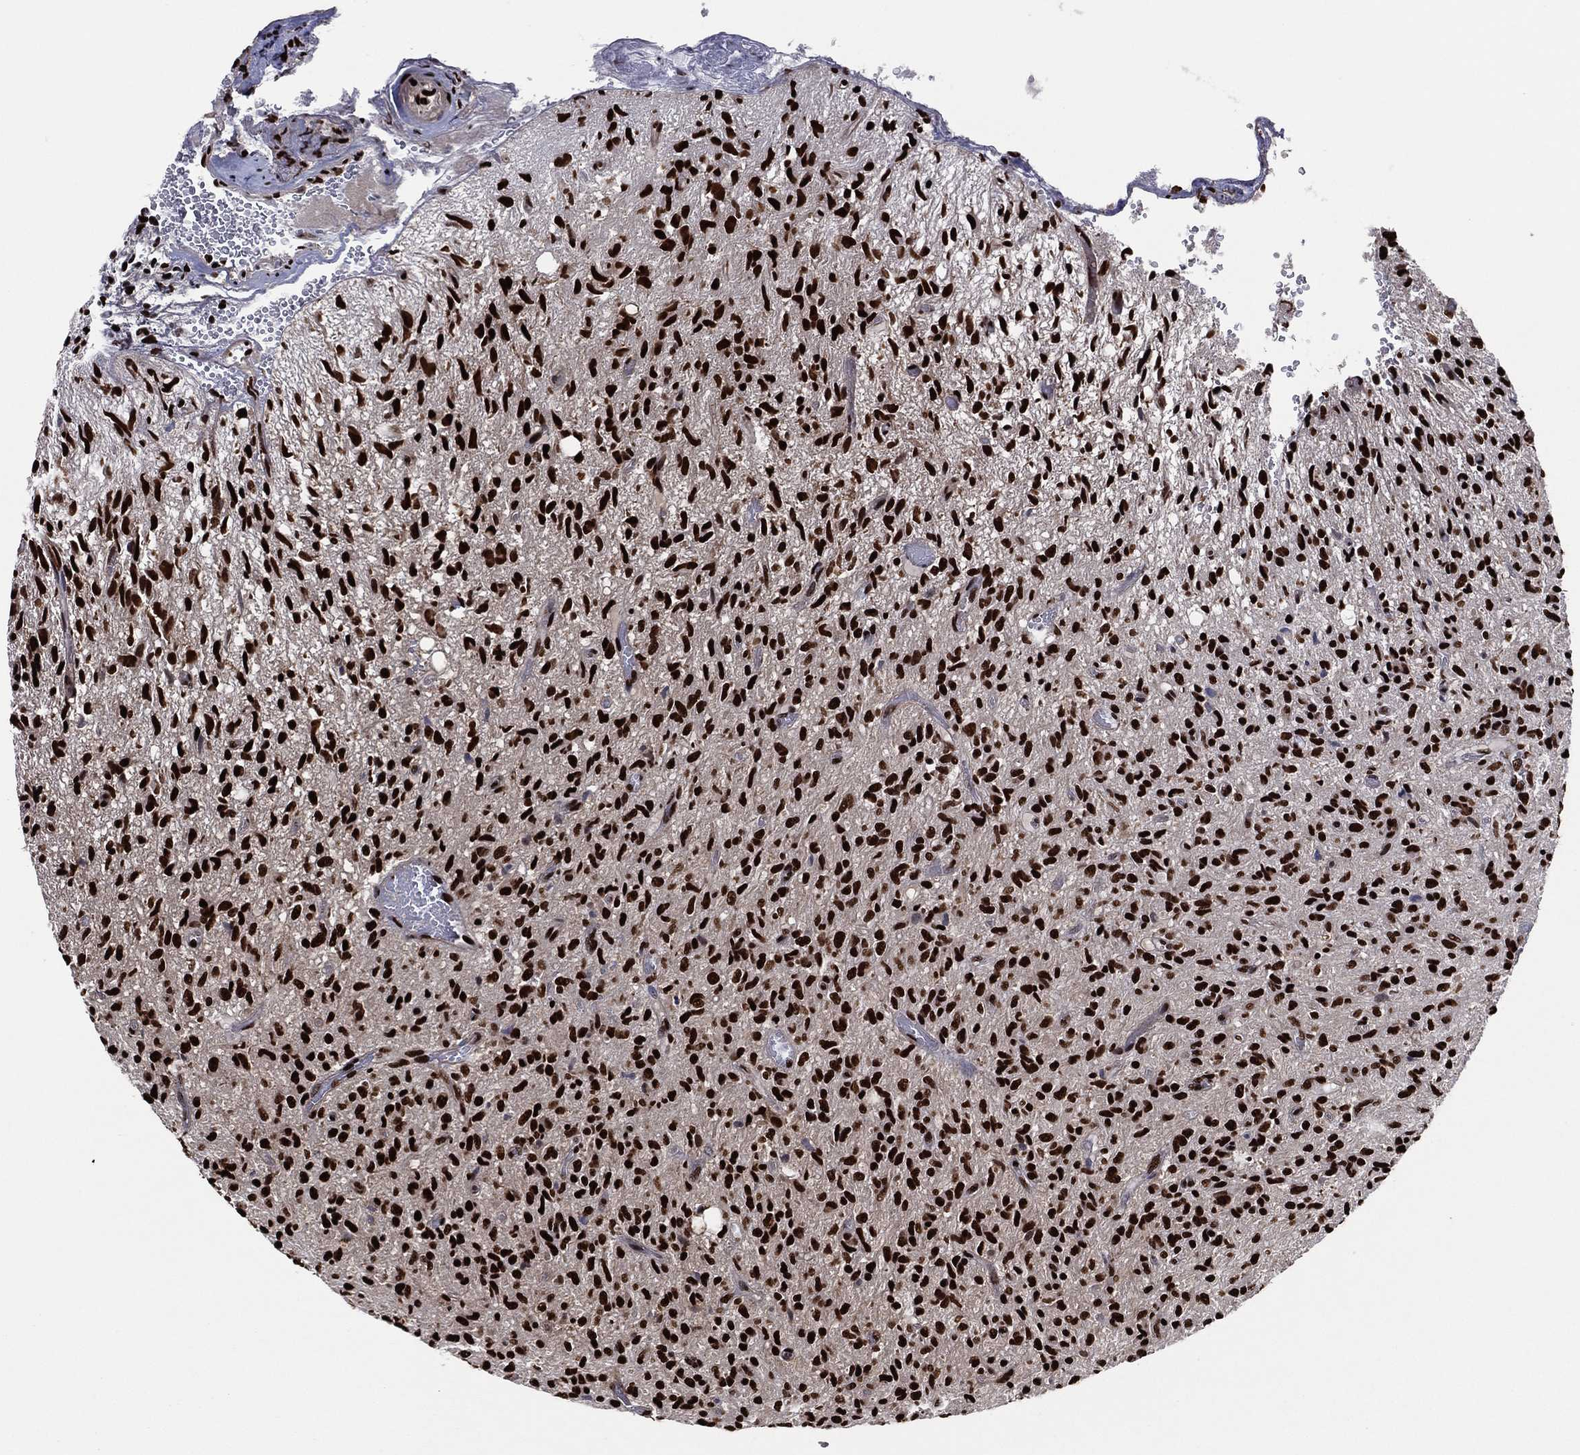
{"staining": {"intensity": "strong", "quantity": ">75%", "location": "nuclear"}, "tissue": "glioma", "cell_type": "Tumor cells", "image_type": "cancer", "snomed": [{"axis": "morphology", "description": "Glioma, malignant, High grade"}, {"axis": "topography", "description": "Brain"}], "caption": "Malignant glioma (high-grade) stained for a protein (brown) reveals strong nuclear positive positivity in approximately >75% of tumor cells.", "gene": "TP53BP1", "patient": {"sex": "male", "age": 64}}